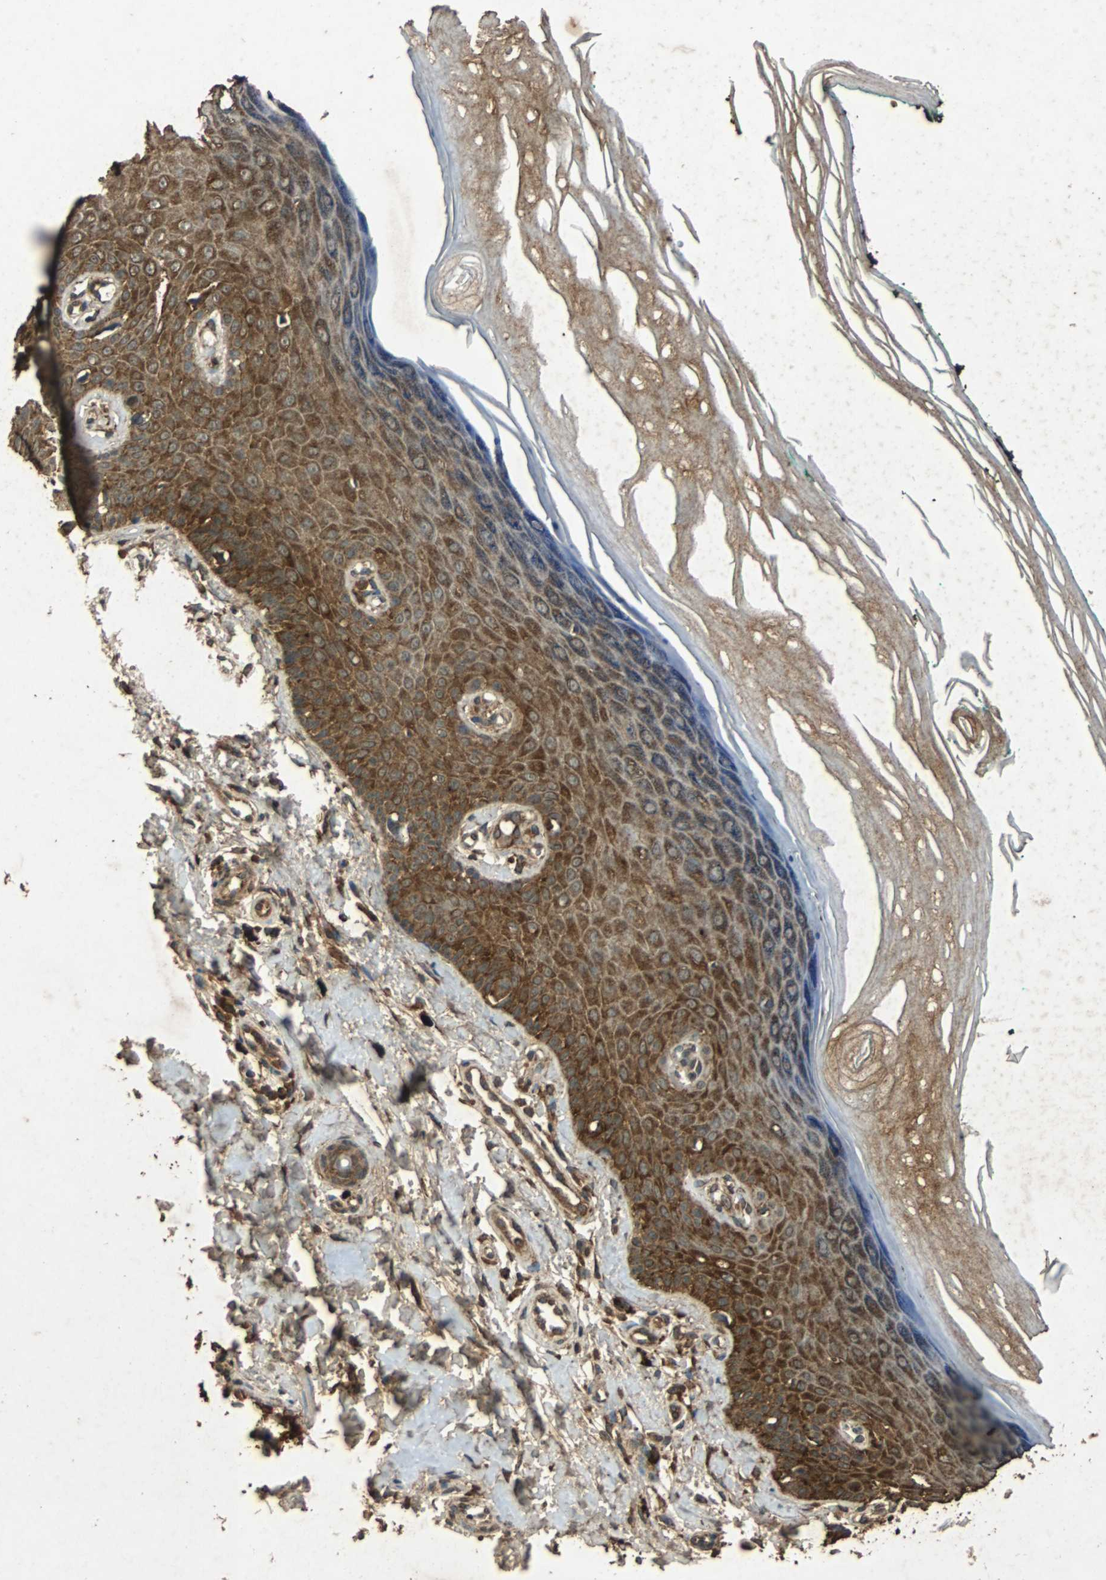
{"staining": {"intensity": "strong", "quantity": ">75%", "location": "cytoplasmic/membranous"}, "tissue": "skin", "cell_type": "Fibroblasts", "image_type": "normal", "snomed": [{"axis": "morphology", "description": "Normal tissue, NOS"}, {"axis": "topography", "description": "Skin"}], "caption": "About >75% of fibroblasts in normal skin show strong cytoplasmic/membranous protein expression as visualized by brown immunohistochemical staining.", "gene": "NAA10", "patient": {"sex": "male", "age": 26}}